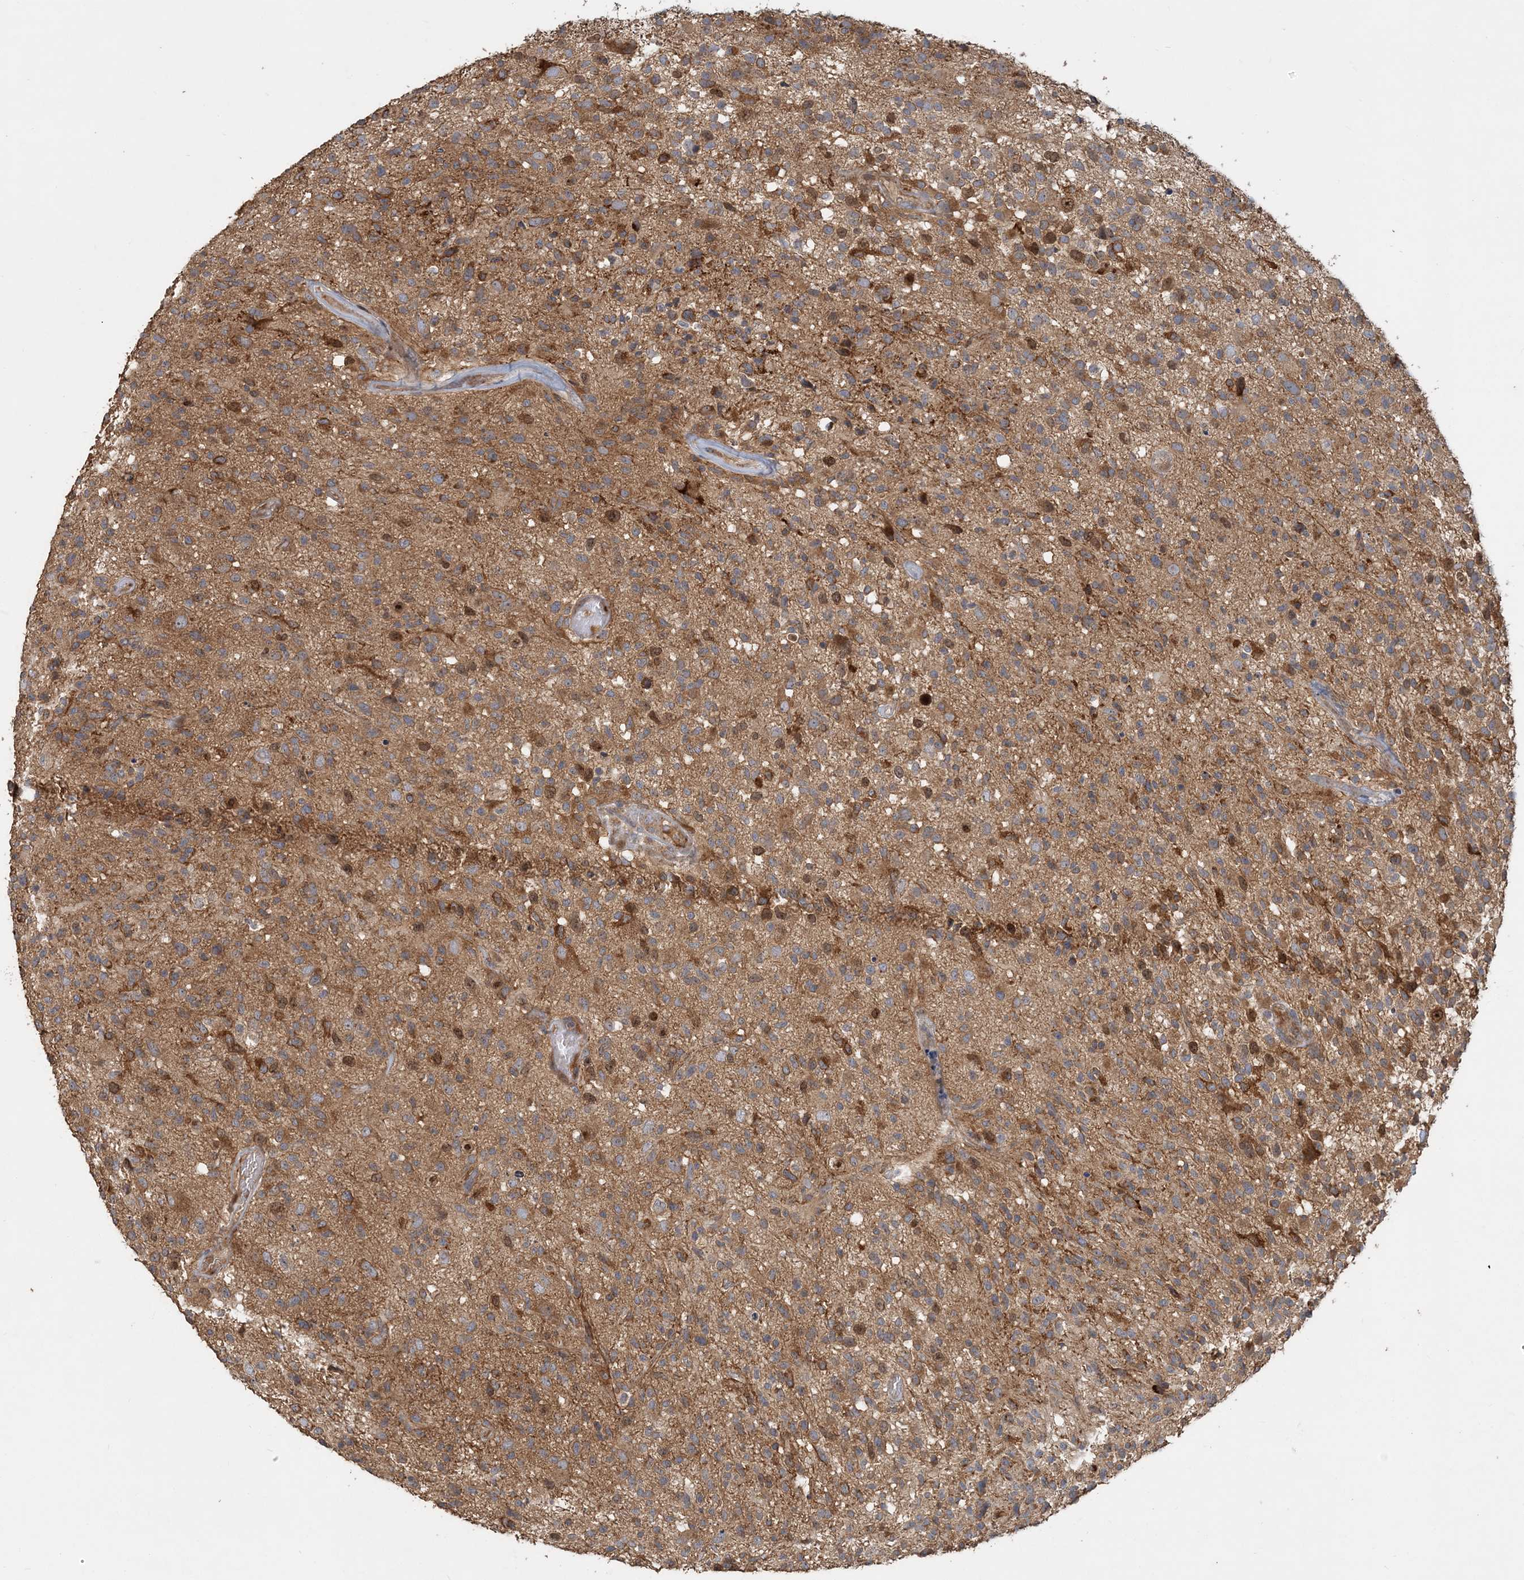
{"staining": {"intensity": "moderate", "quantity": ">75%", "location": "cytoplasmic/membranous"}, "tissue": "glioma", "cell_type": "Tumor cells", "image_type": "cancer", "snomed": [{"axis": "morphology", "description": "Glioma, malignant, High grade"}, {"axis": "morphology", "description": "Glioblastoma, NOS"}, {"axis": "topography", "description": "Brain"}], "caption": "This histopathology image shows immunohistochemistry staining of human glioblastoma, with medium moderate cytoplasmic/membranous expression in approximately >75% of tumor cells.", "gene": "TRAIP", "patient": {"sex": "male", "age": 60}}